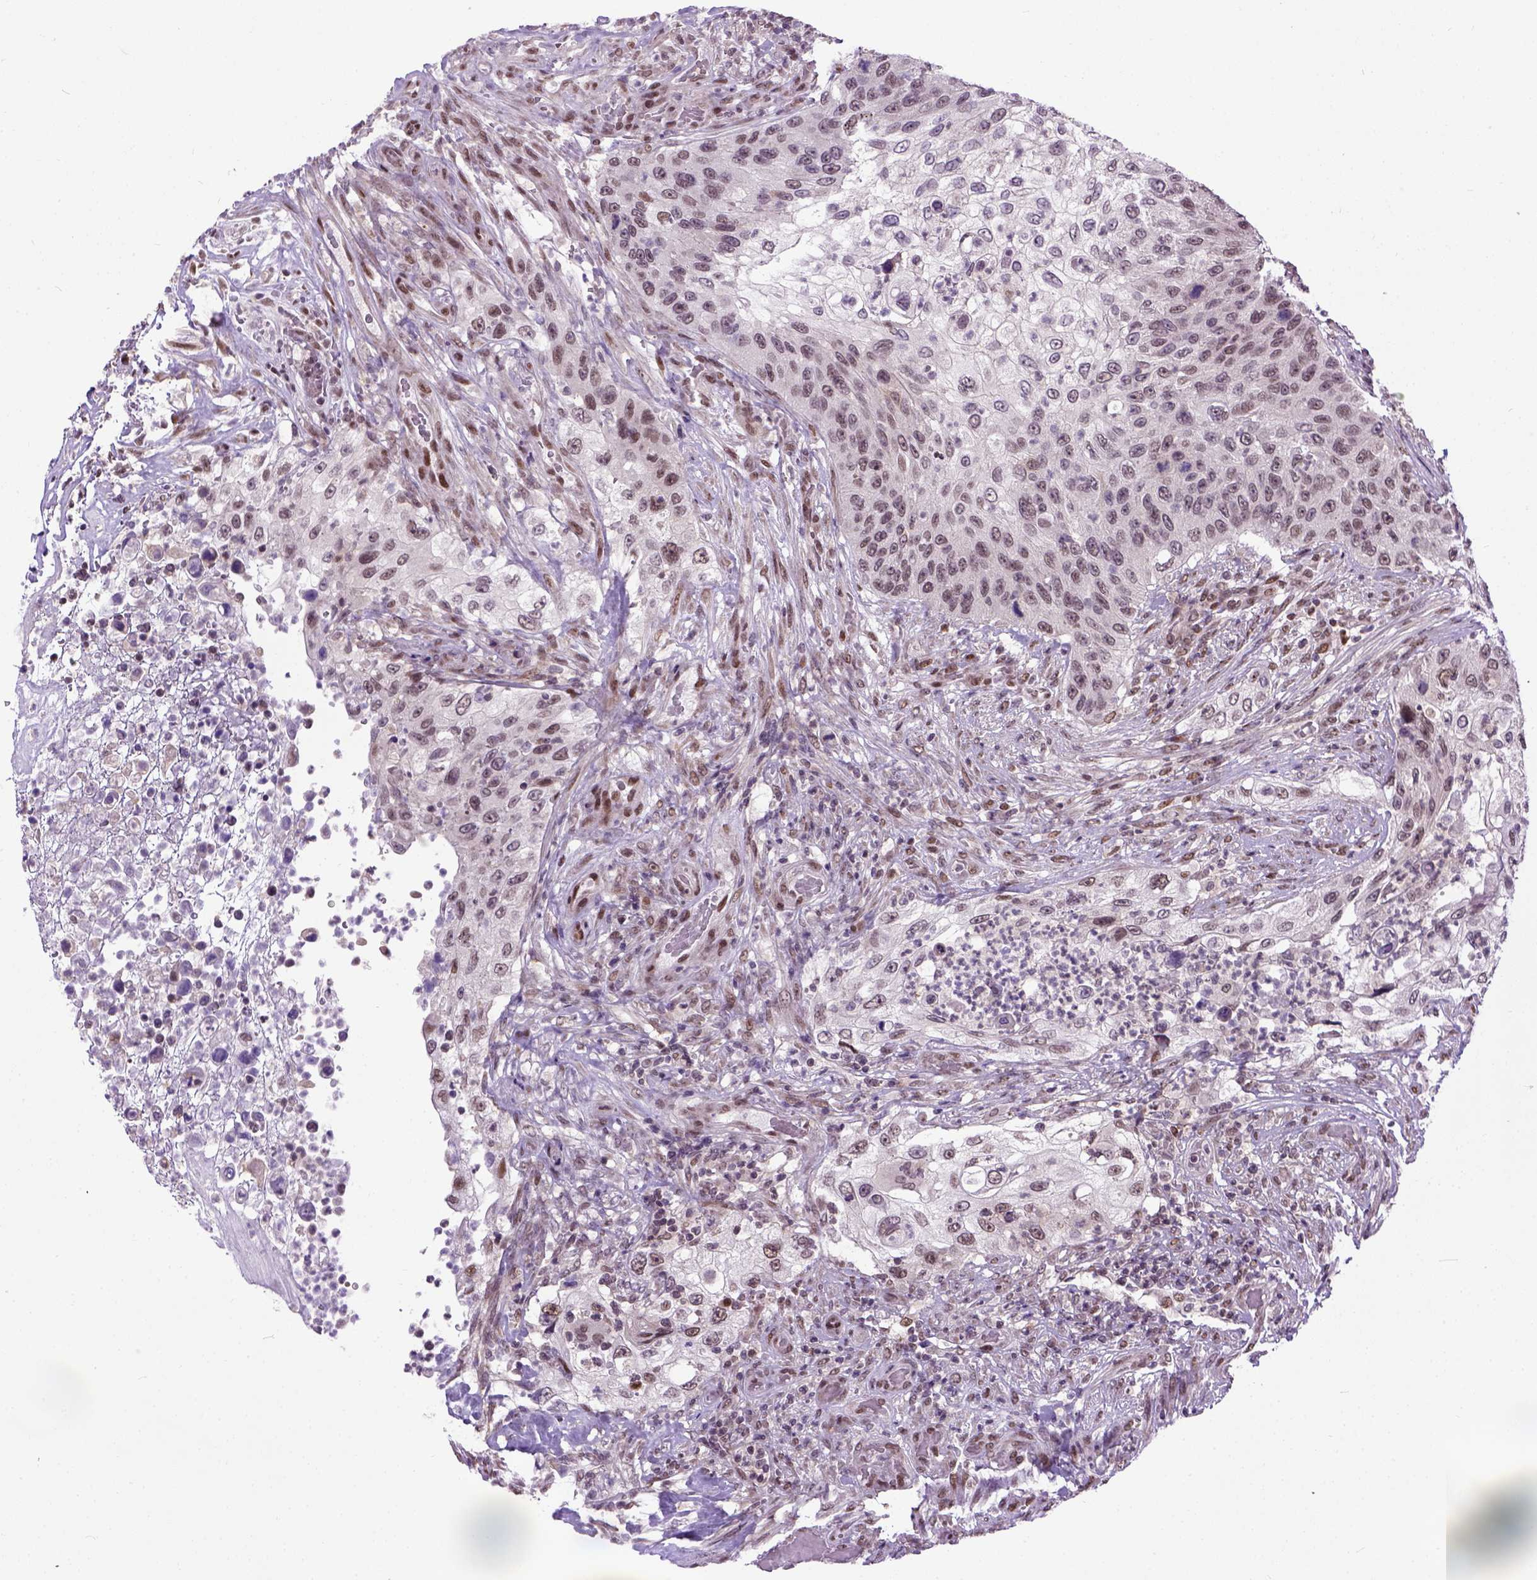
{"staining": {"intensity": "moderate", "quantity": "25%-75%", "location": "nuclear"}, "tissue": "urothelial cancer", "cell_type": "Tumor cells", "image_type": "cancer", "snomed": [{"axis": "morphology", "description": "Urothelial carcinoma, High grade"}, {"axis": "topography", "description": "Urinary bladder"}], "caption": "Moderate nuclear protein positivity is identified in approximately 25%-75% of tumor cells in urothelial carcinoma (high-grade).", "gene": "UBA3", "patient": {"sex": "female", "age": 60}}